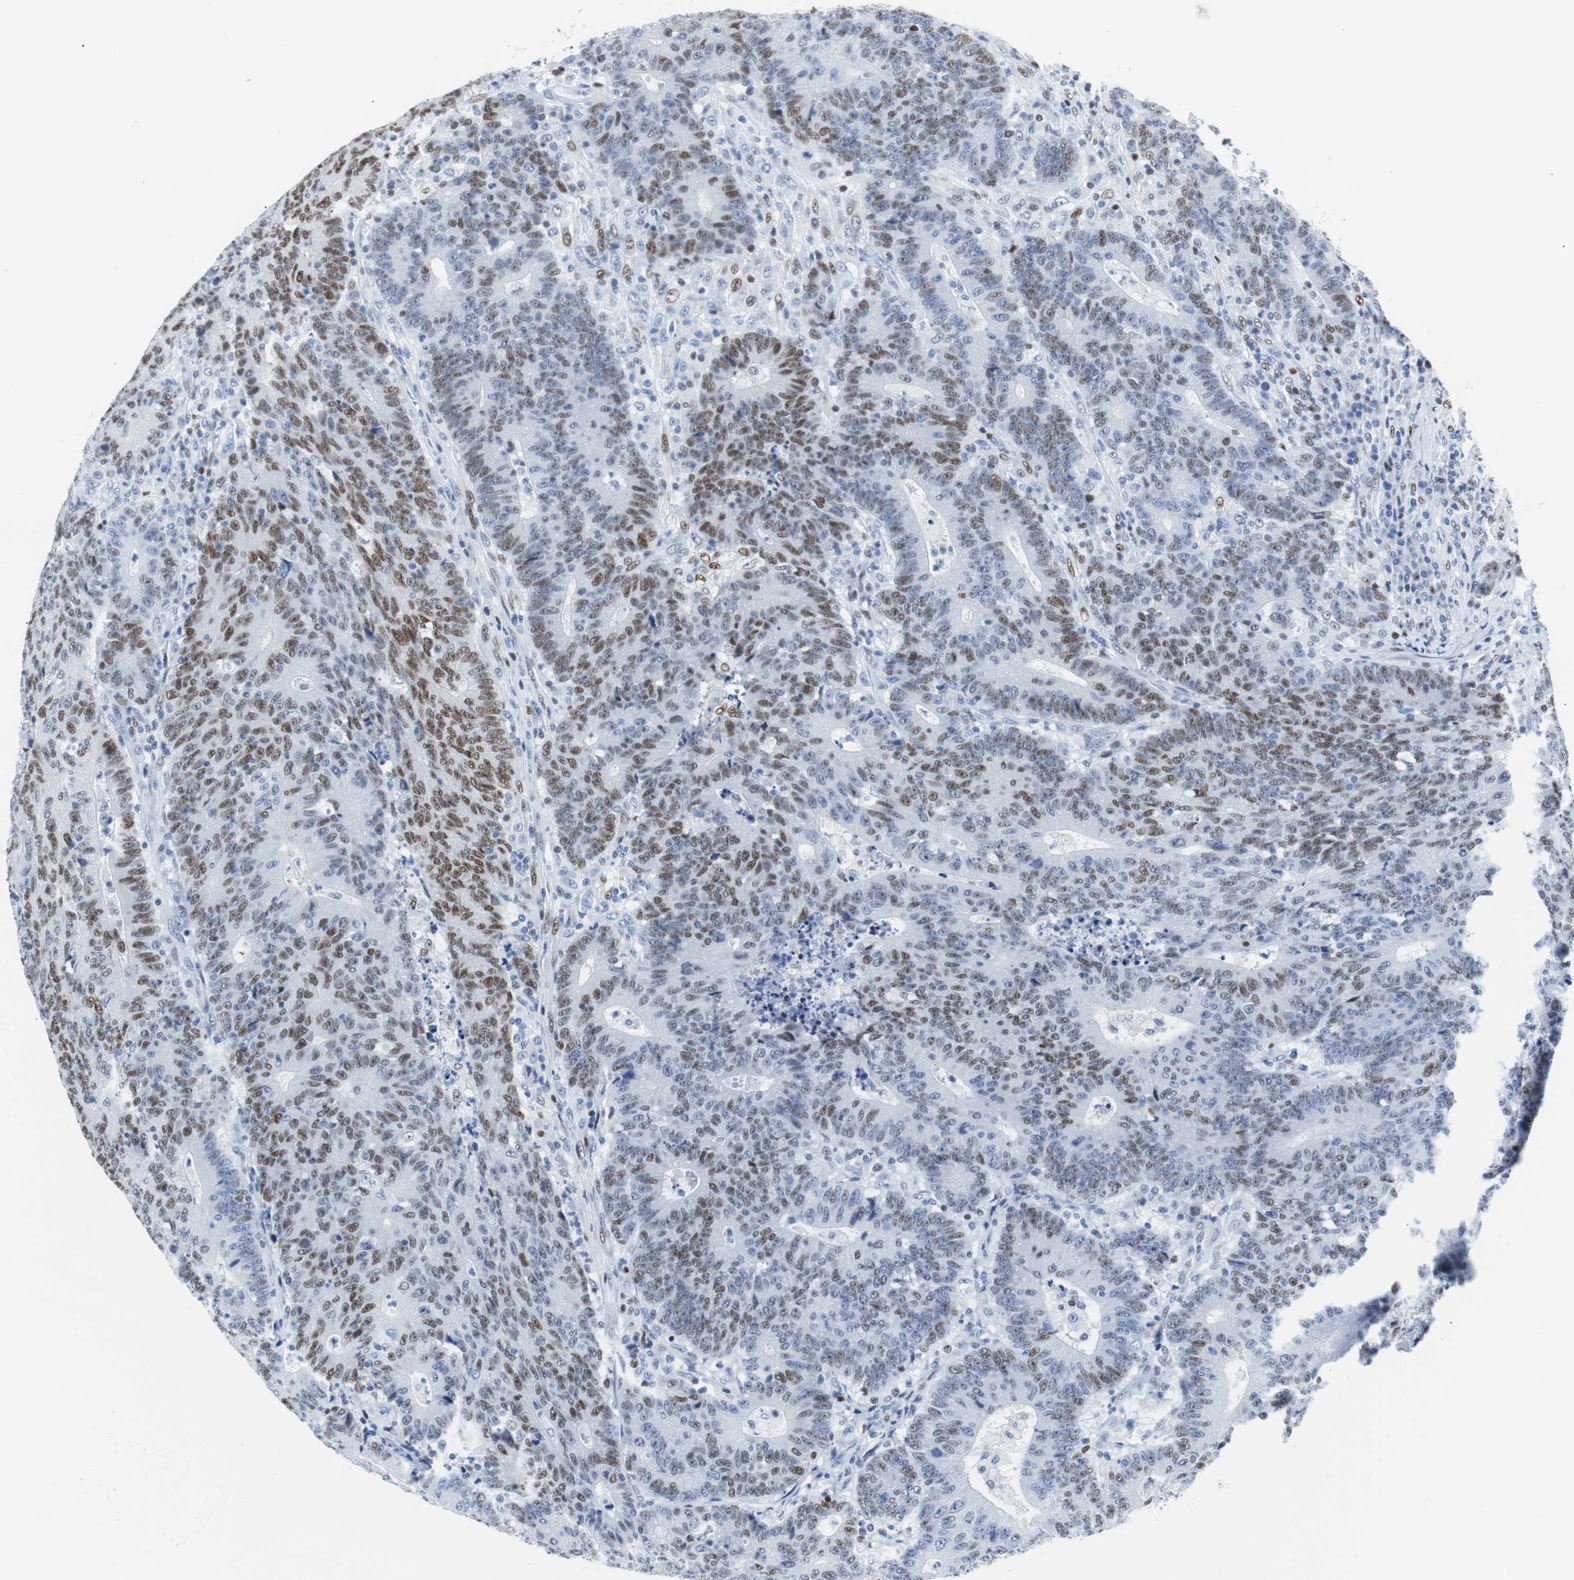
{"staining": {"intensity": "moderate", "quantity": "25%-75%", "location": "nuclear"}, "tissue": "colorectal cancer", "cell_type": "Tumor cells", "image_type": "cancer", "snomed": [{"axis": "morphology", "description": "Normal tissue, NOS"}, {"axis": "morphology", "description": "Adenocarcinoma, NOS"}, {"axis": "topography", "description": "Colon"}], "caption": "The image demonstrates a brown stain indicating the presence of a protein in the nuclear of tumor cells in colorectal adenocarcinoma.", "gene": "JUN", "patient": {"sex": "female", "age": 75}}